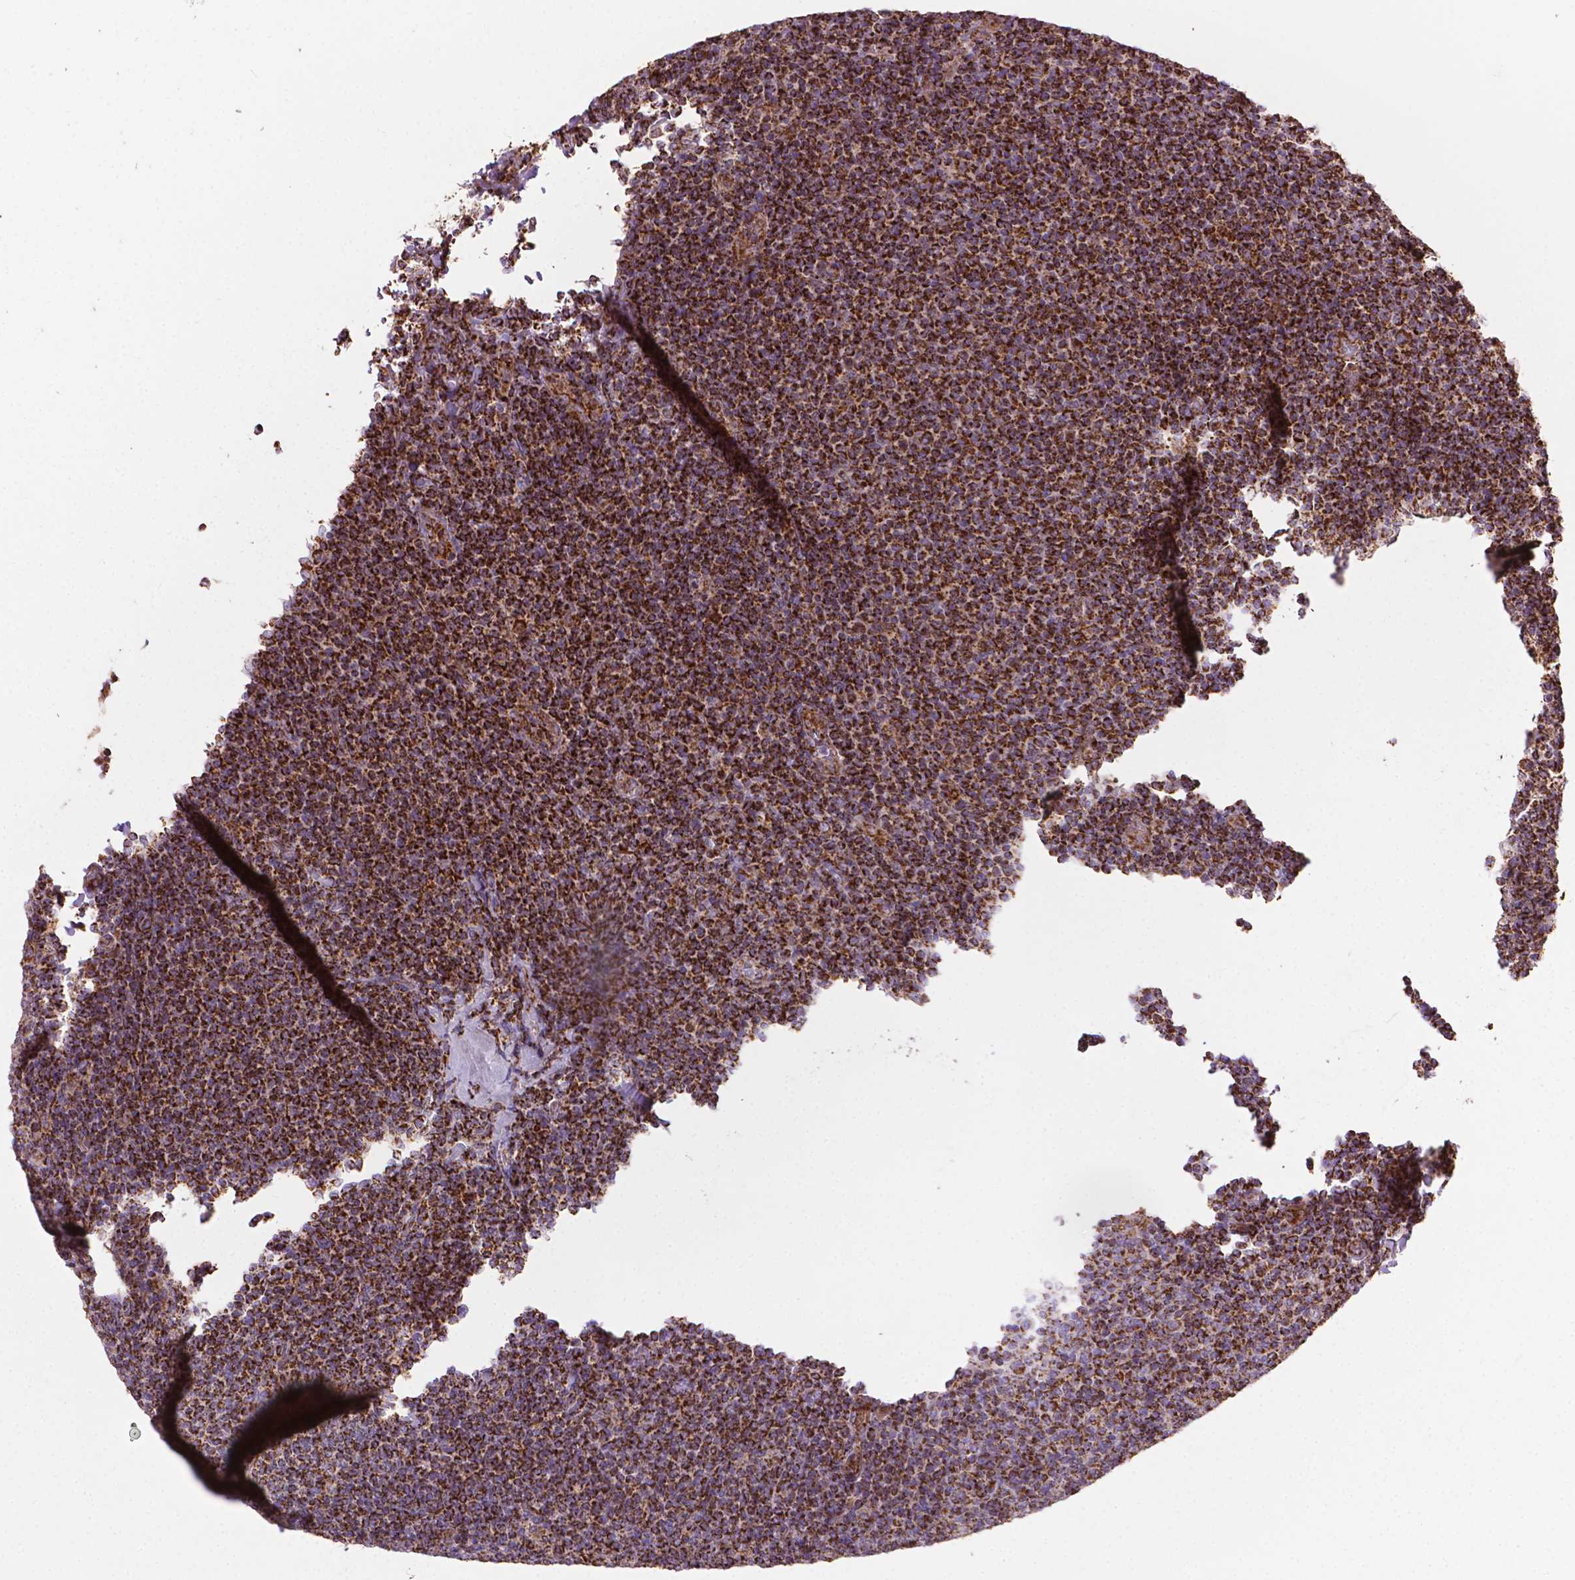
{"staining": {"intensity": "strong", "quantity": ">75%", "location": "cytoplasmic/membranous"}, "tissue": "lymphoma", "cell_type": "Tumor cells", "image_type": "cancer", "snomed": [{"axis": "morphology", "description": "Malignant lymphoma, non-Hodgkin's type, Low grade"}, {"axis": "topography", "description": "Lymph node"}], "caption": "This image demonstrates immunohistochemistry (IHC) staining of human lymphoma, with high strong cytoplasmic/membranous expression in about >75% of tumor cells.", "gene": "ILVBL", "patient": {"sex": "male", "age": 52}}